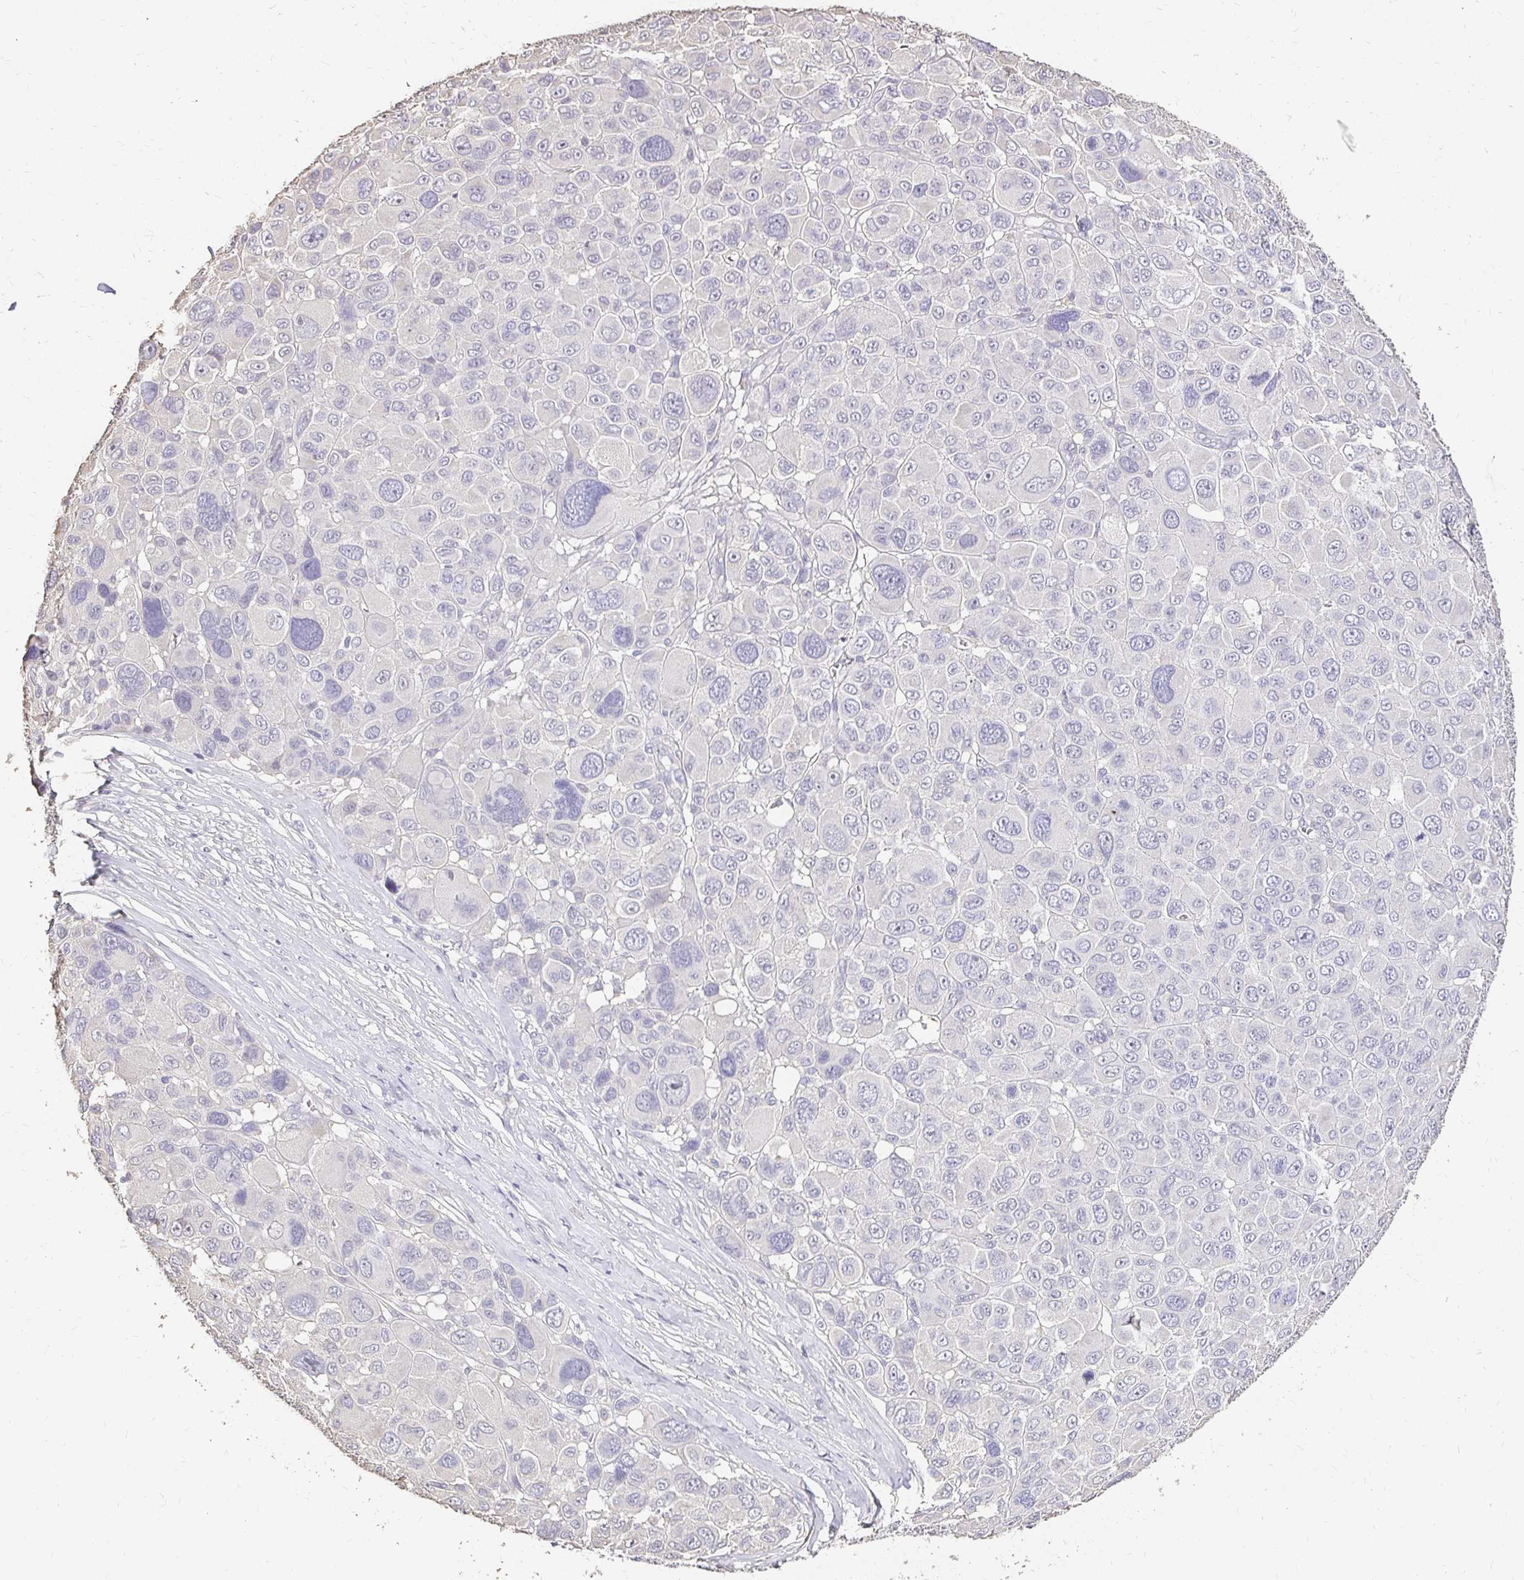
{"staining": {"intensity": "negative", "quantity": "none", "location": "none"}, "tissue": "melanoma", "cell_type": "Tumor cells", "image_type": "cancer", "snomed": [{"axis": "morphology", "description": "Malignant melanoma, NOS"}, {"axis": "topography", "description": "Skin"}], "caption": "DAB immunohistochemical staining of human malignant melanoma exhibits no significant positivity in tumor cells.", "gene": "UGT1A6", "patient": {"sex": "female", "age": 66}}